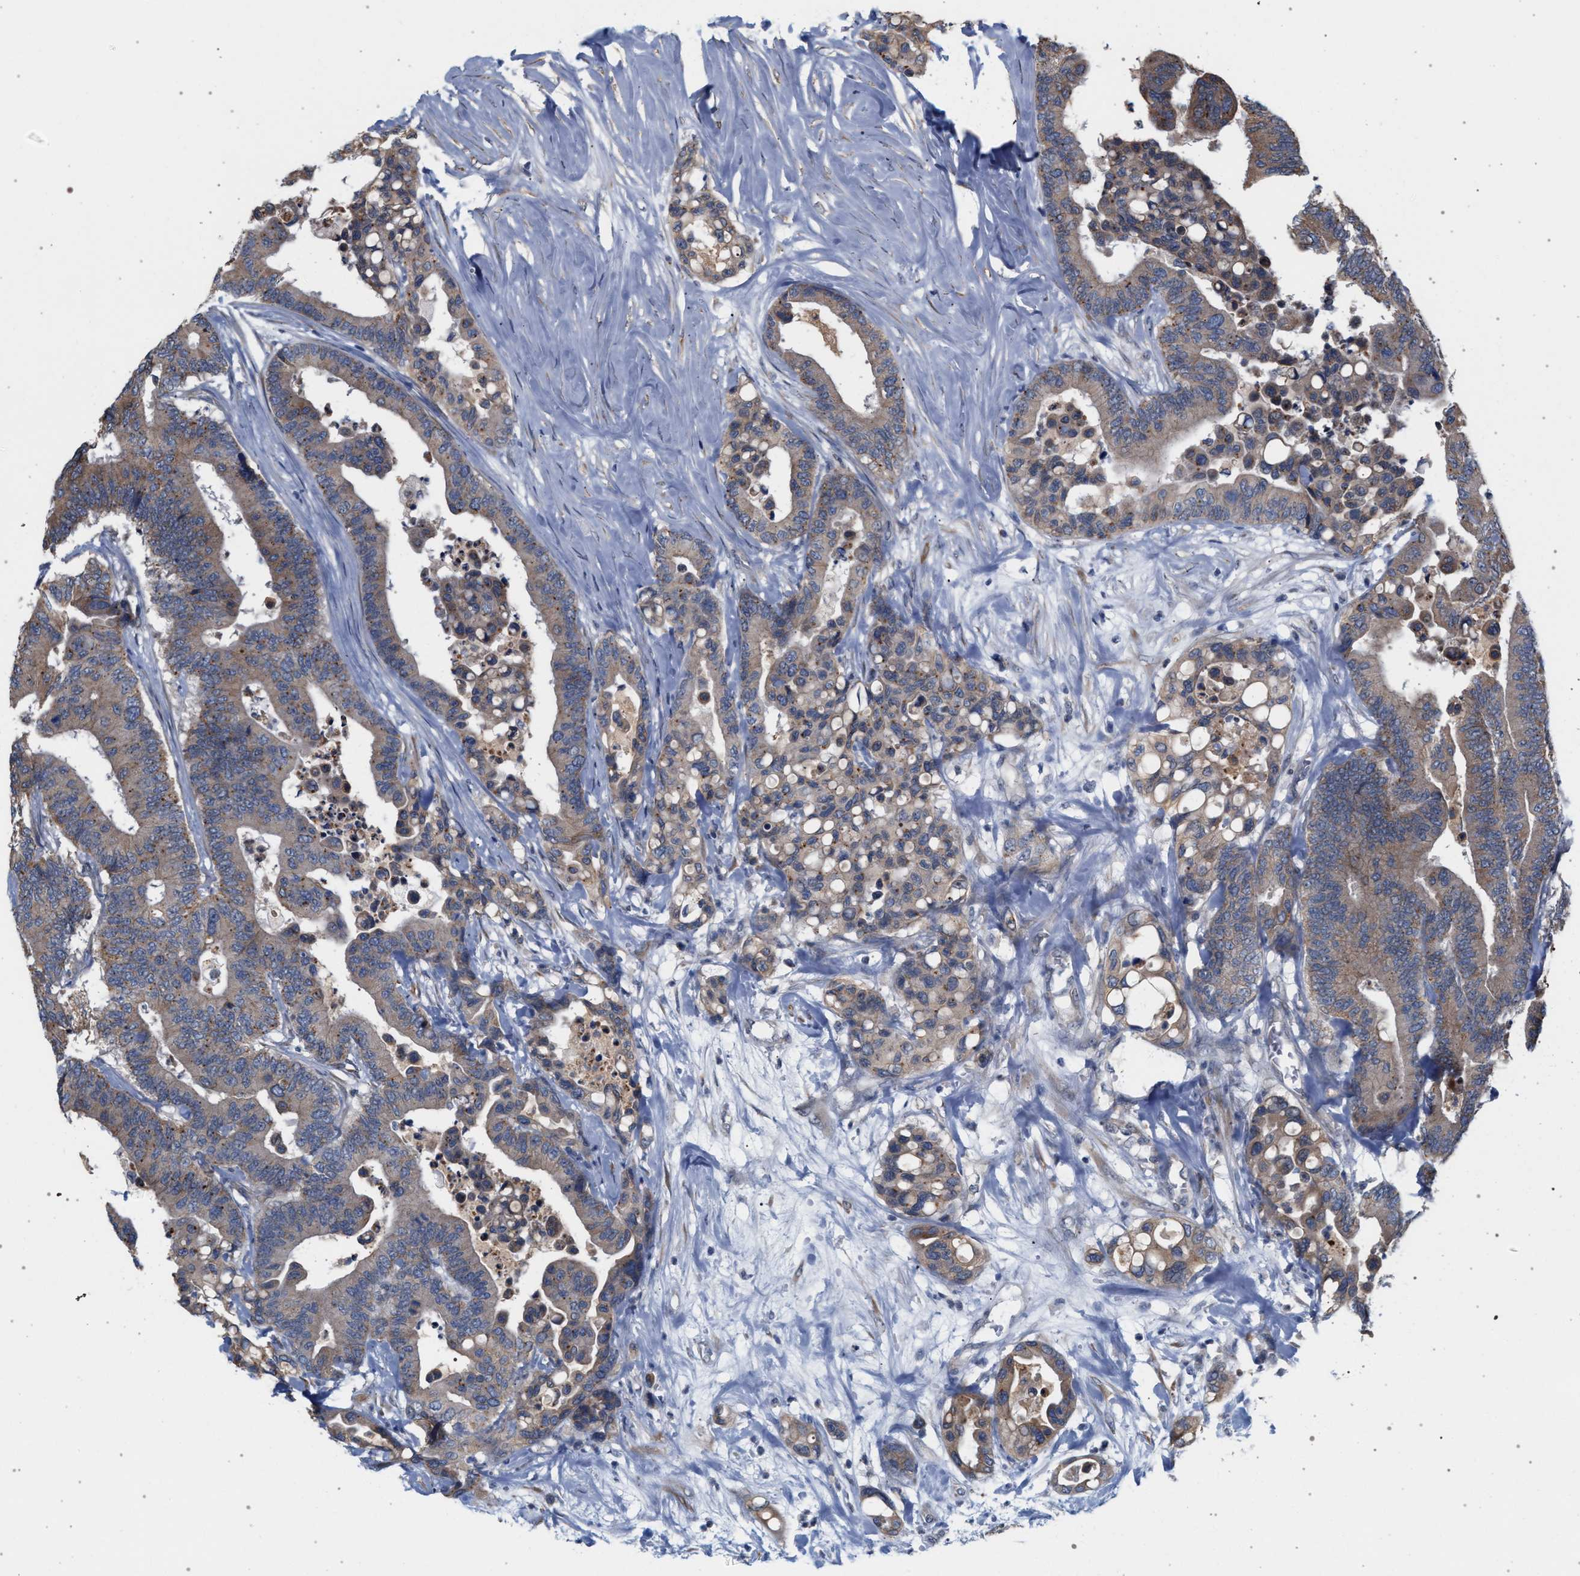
{"staining": {"intensity": "weak", "quantity": ">75%", "location": "cytoplasmic/membranous"}, "tissue": "colorectal cancer", "cell_type": "Tumor cells", "image_type": "cancer", "snomed": [{"axis": "morphology", "description": "Normal tissue, NOS"}, {"axis": "morphology", "description": "Adenocarcinoma, NOS"}, {"axis": "topography", "description": "Colon"}], "caption": "About >75% of tumor cells in human adenocarcinoma (colorectal) display weak cytoplasmic/membranous protein positivity as visualized by brown immunohistochemical staining.", "gene": "ARPC5L", "patient": {"sex": "male", "age": 82}}